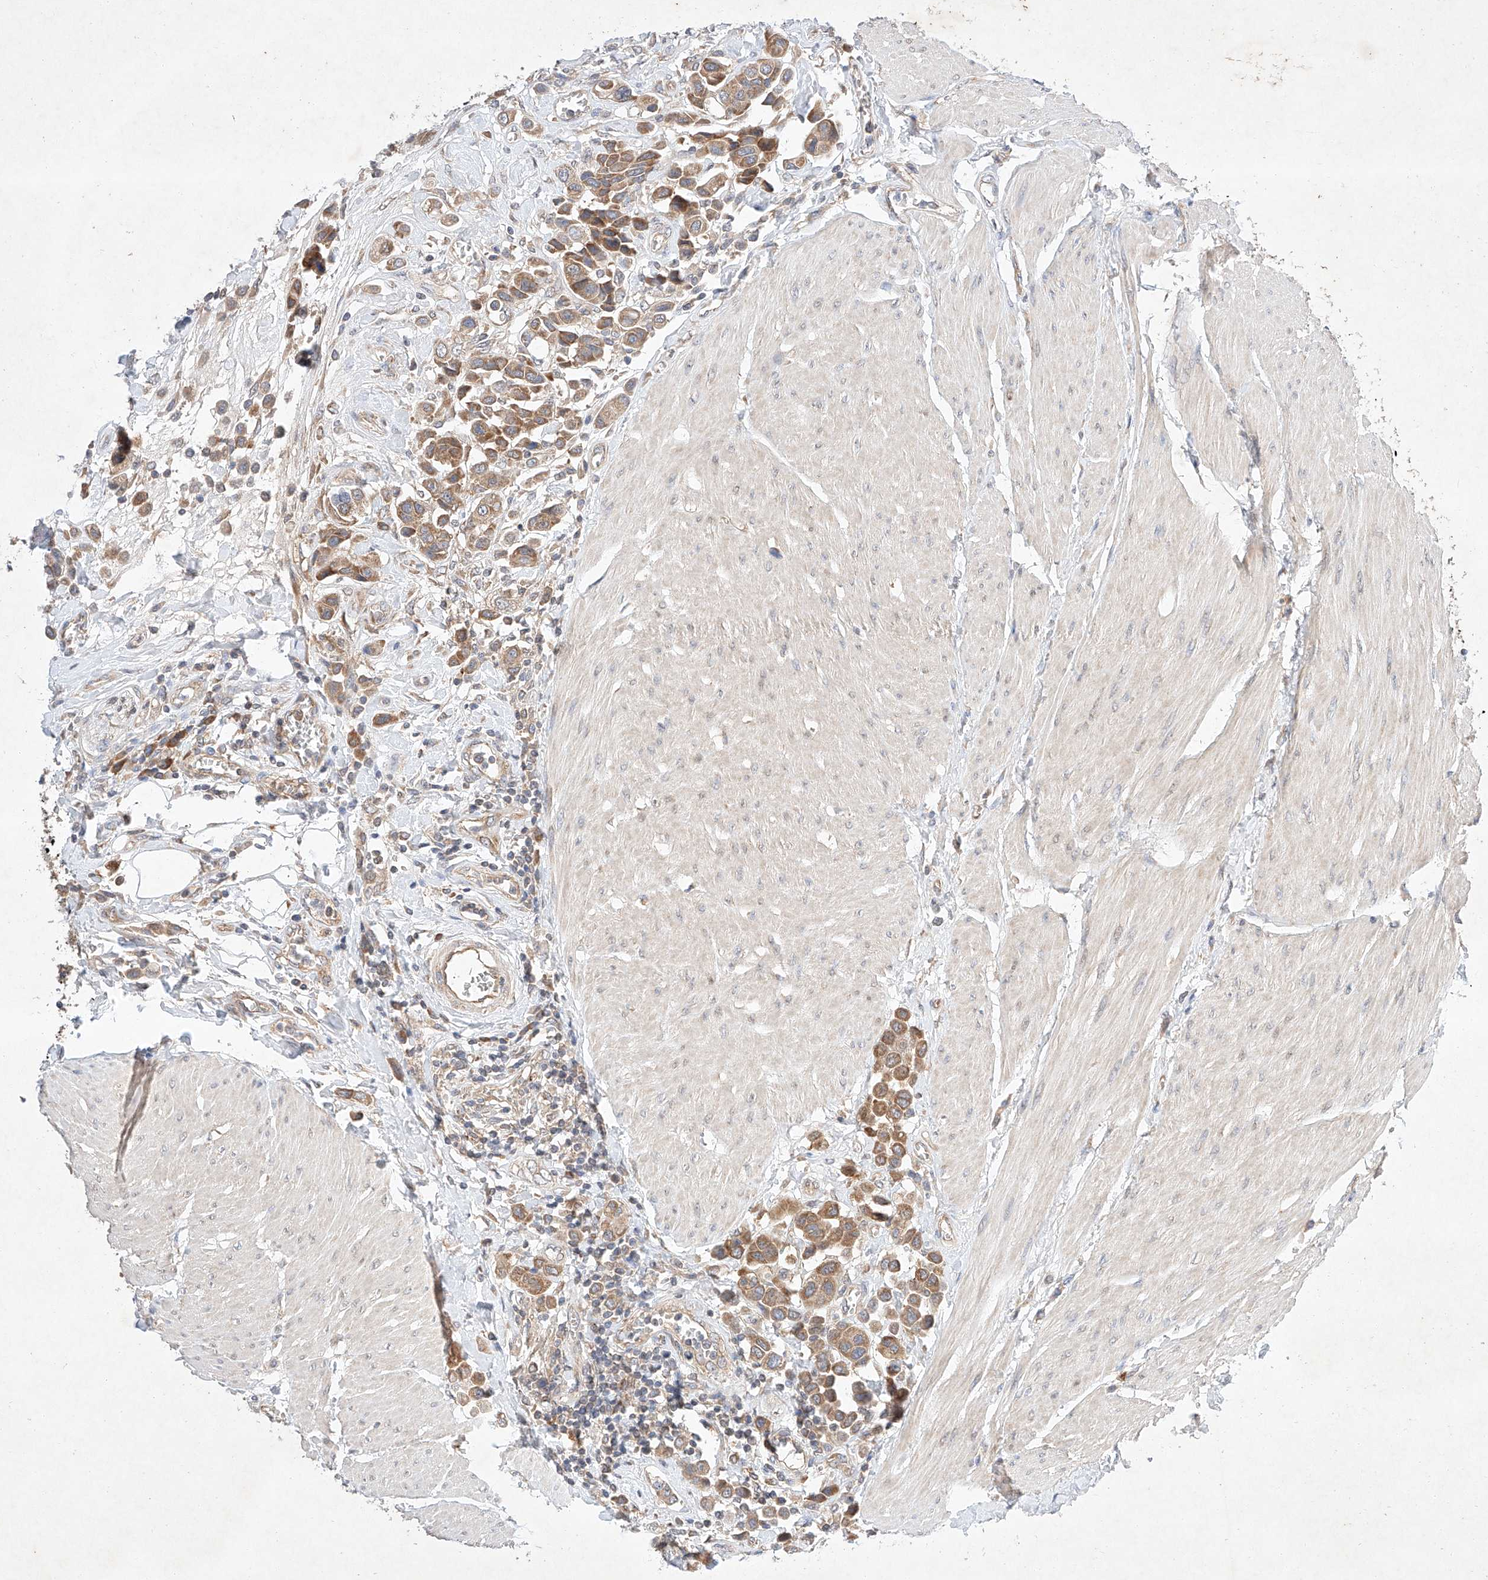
{"staining": {"intensity": "moderate", "quantity": ">75%", "location": "cytoplasmic/membranous"}, "tissue": "urothelial cancer", "cell_type": "Tumor cells", "image_type": "cancer", "snomed": [{"axis": "morphology", "description": "Urothelial carcinoma, High grade"}, {"axis": "topography", "description": "Urinary bladder"}], "caption": "Protein expression analysis of human high-grade urothelial carcinoma reveals moderate cytoplasmic/membranous expression in about >75% of tumor cells.", "gene": "C6orf118", "patient": {"sex": "male", "age": 50}}